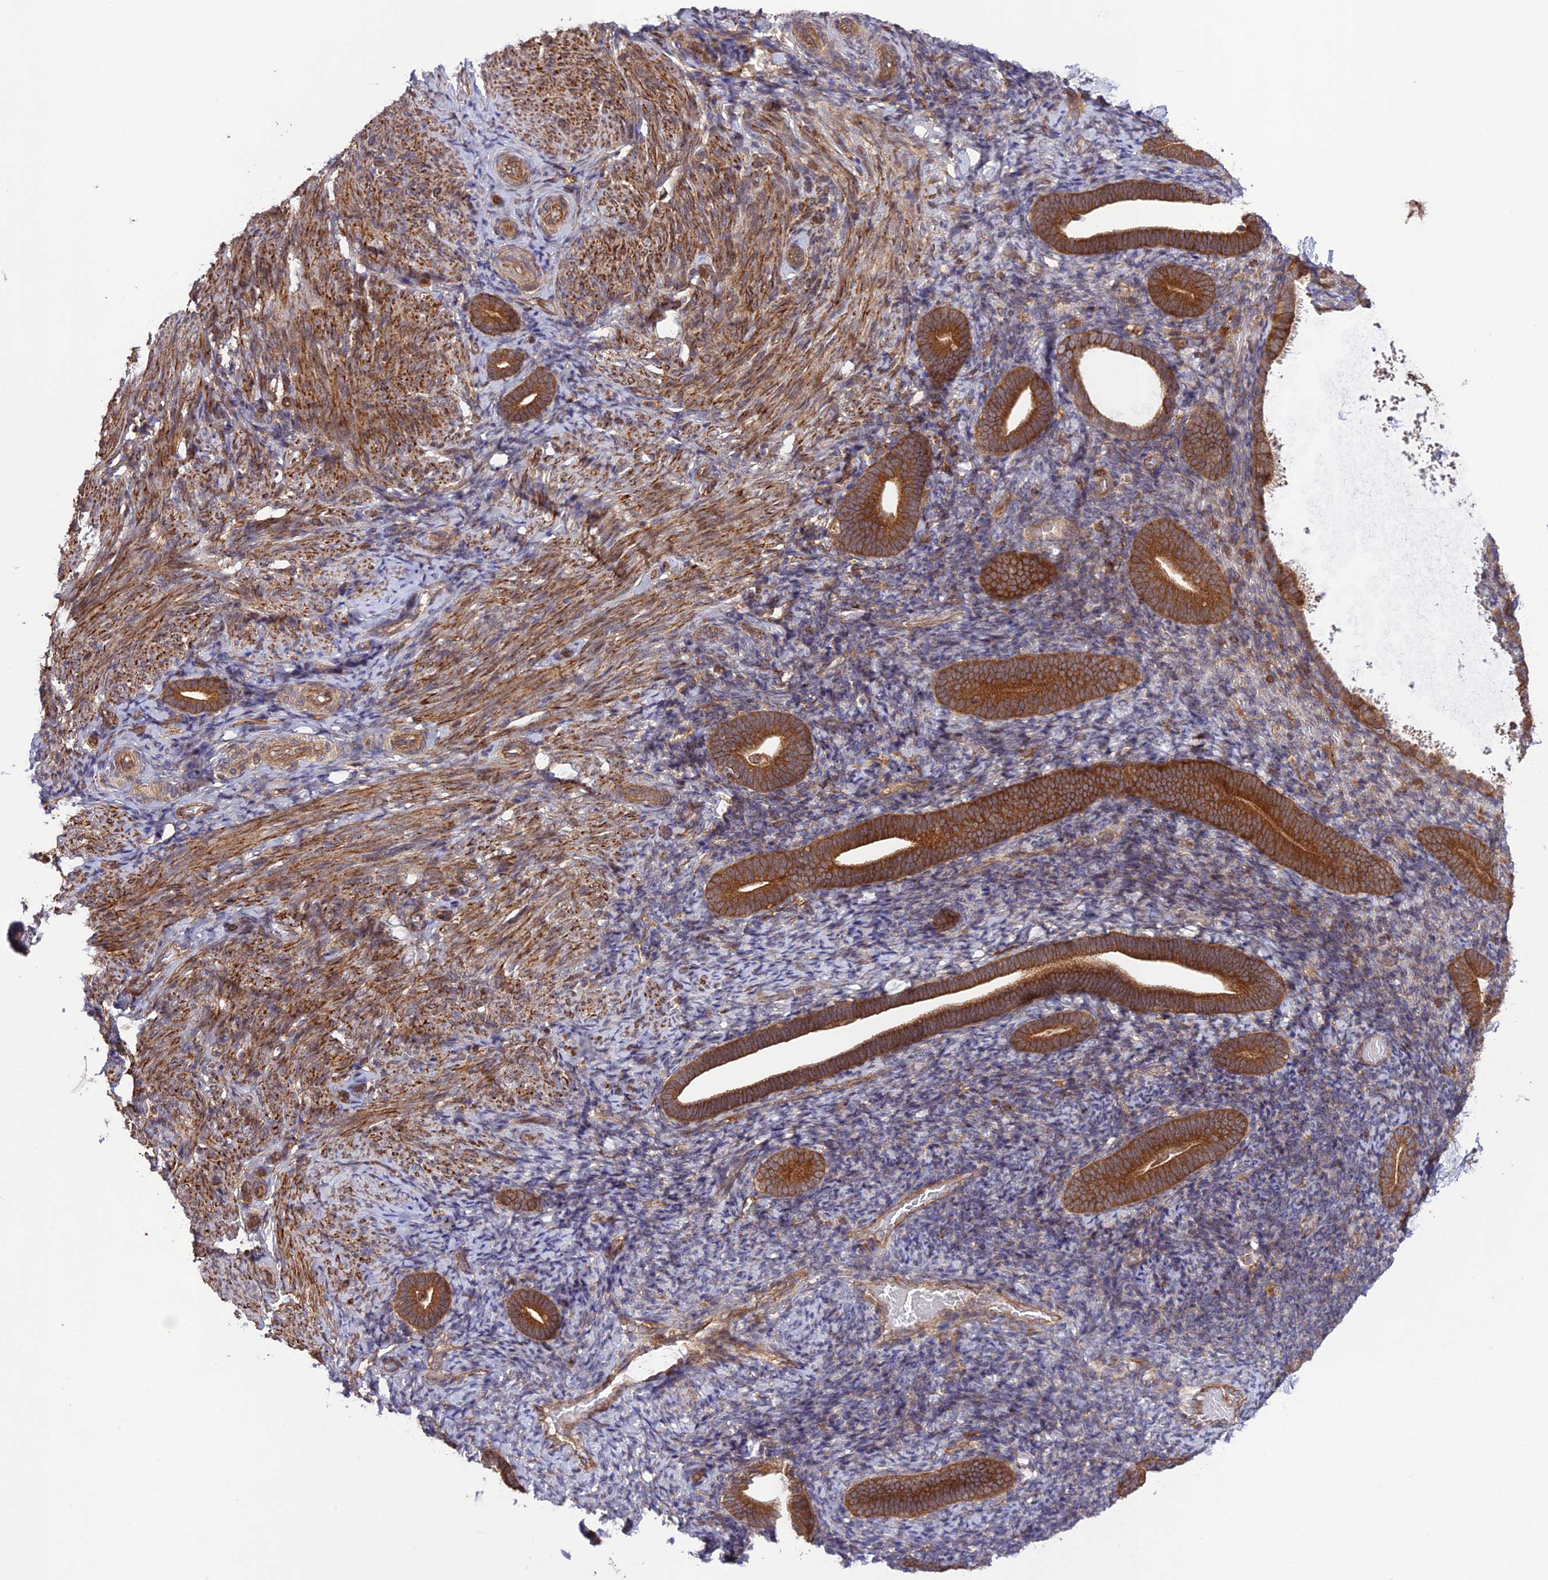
{"staining": {"intensity": "moderate", "quantity": ">75%", "location": "cytoplasmic/membranous"}, "tissue": "endometrium", "cell_type": "Cells in endometrial stroma", "image_type": "normal", "snomed": [{"axis": "morphology", "description": "Normal tissue, NOS"}, {"axis": "topography", "description": "Endometrium"}], "caption": "Protein staining by IHC reveals moderate cytoplasmic/membranous staining in approximately >75% of cells in endometrial stroma in normal endometrium.", "gene": "FCHSD1", "patient": {"sex": "female", "age": 51}}